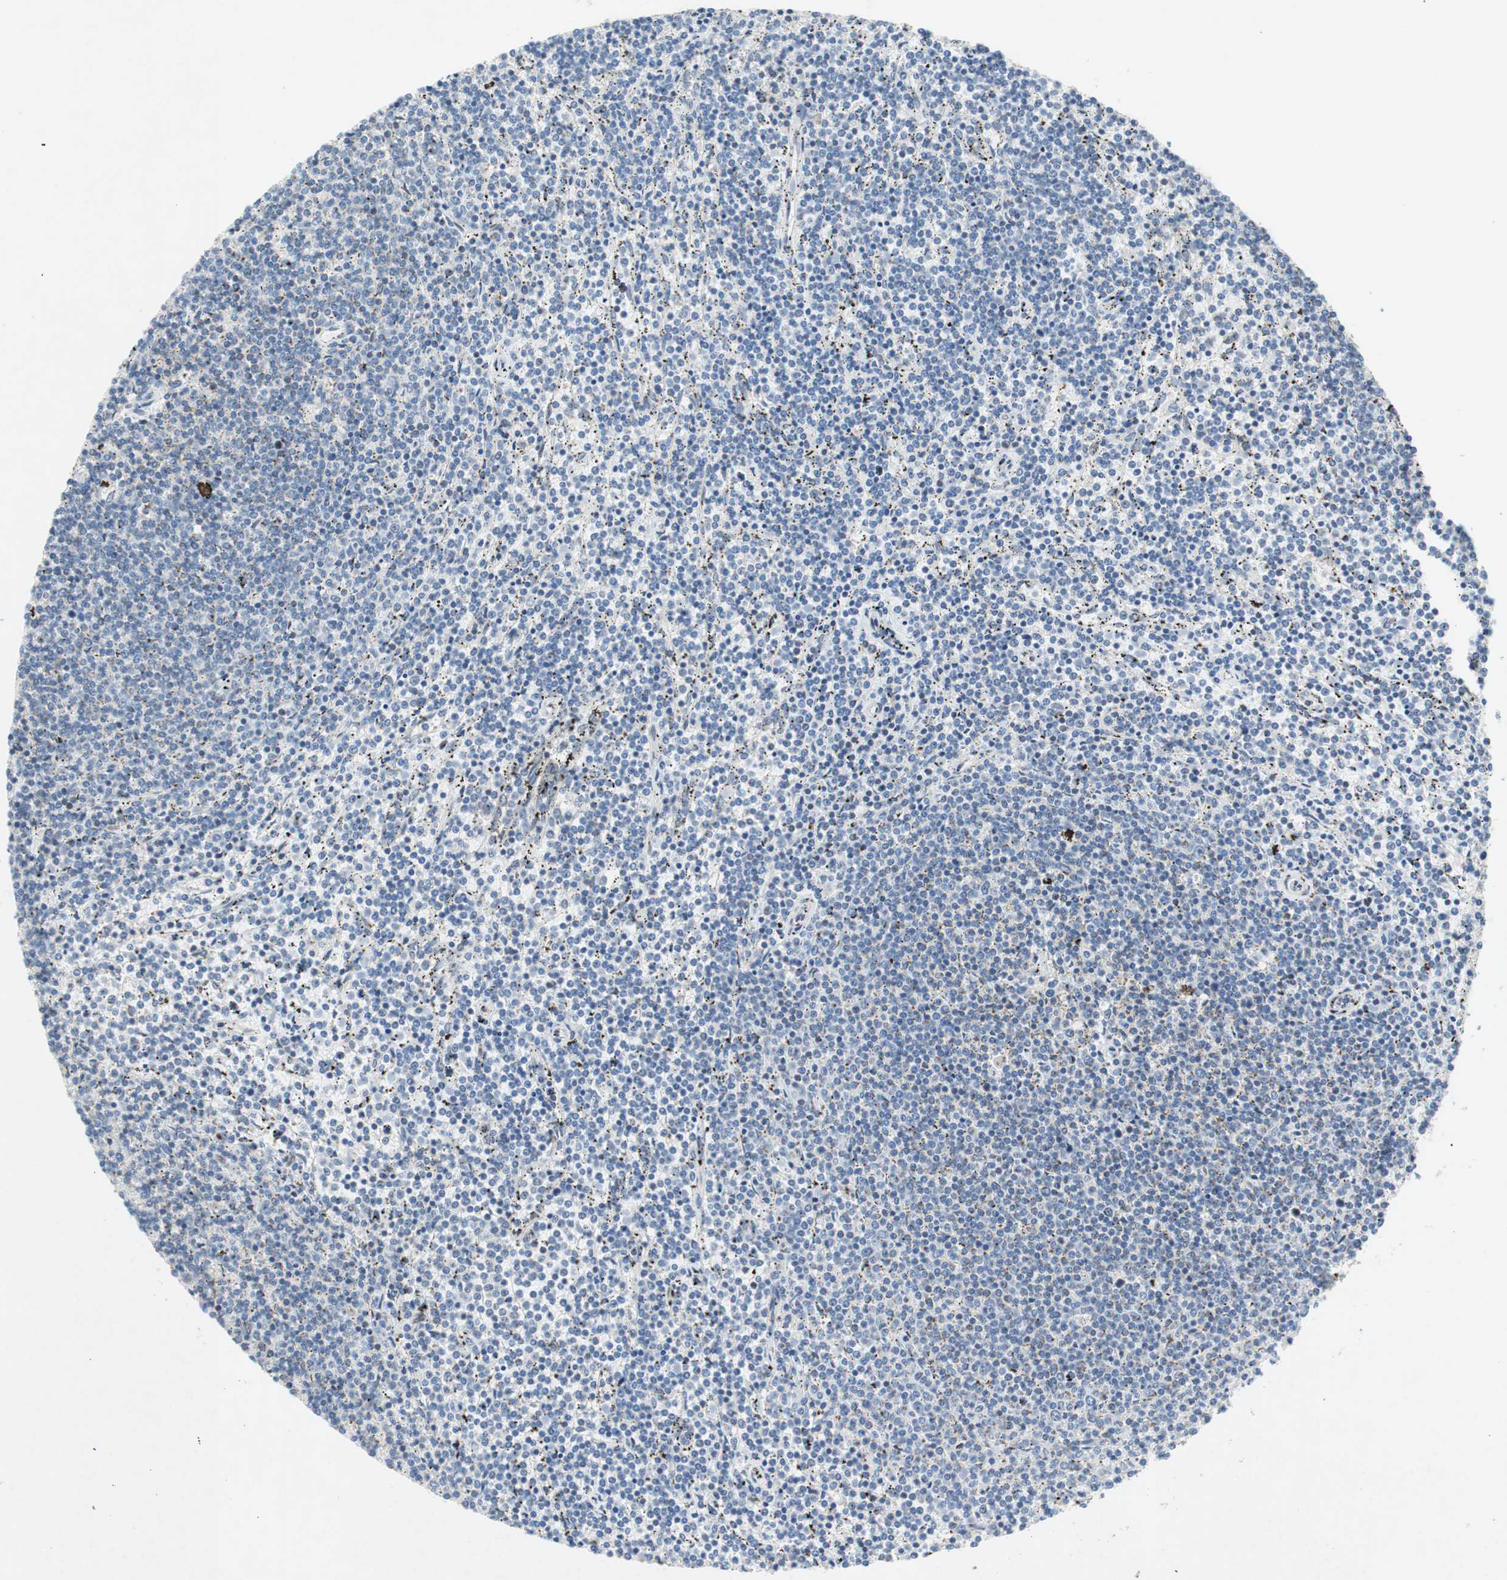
{"staining": {"intensity": "negative", "quantity": "none", "location": "none"}, "tissue": "lymphoma", "cell_type": "Tumor cells", "image_type": "cancer", "snomed": [{"axis": "morphology", "description": "Malignant lymphoma, non-Hodgkin's type, Low grade"}, {"axis": "topography", "description": "Spleen"}], "caption": "Protein analysis of lymphoma displays no significant positivity in tumor cells.", "gene": "ARNT2", "patient": {"sex": "female", "age": 50}}